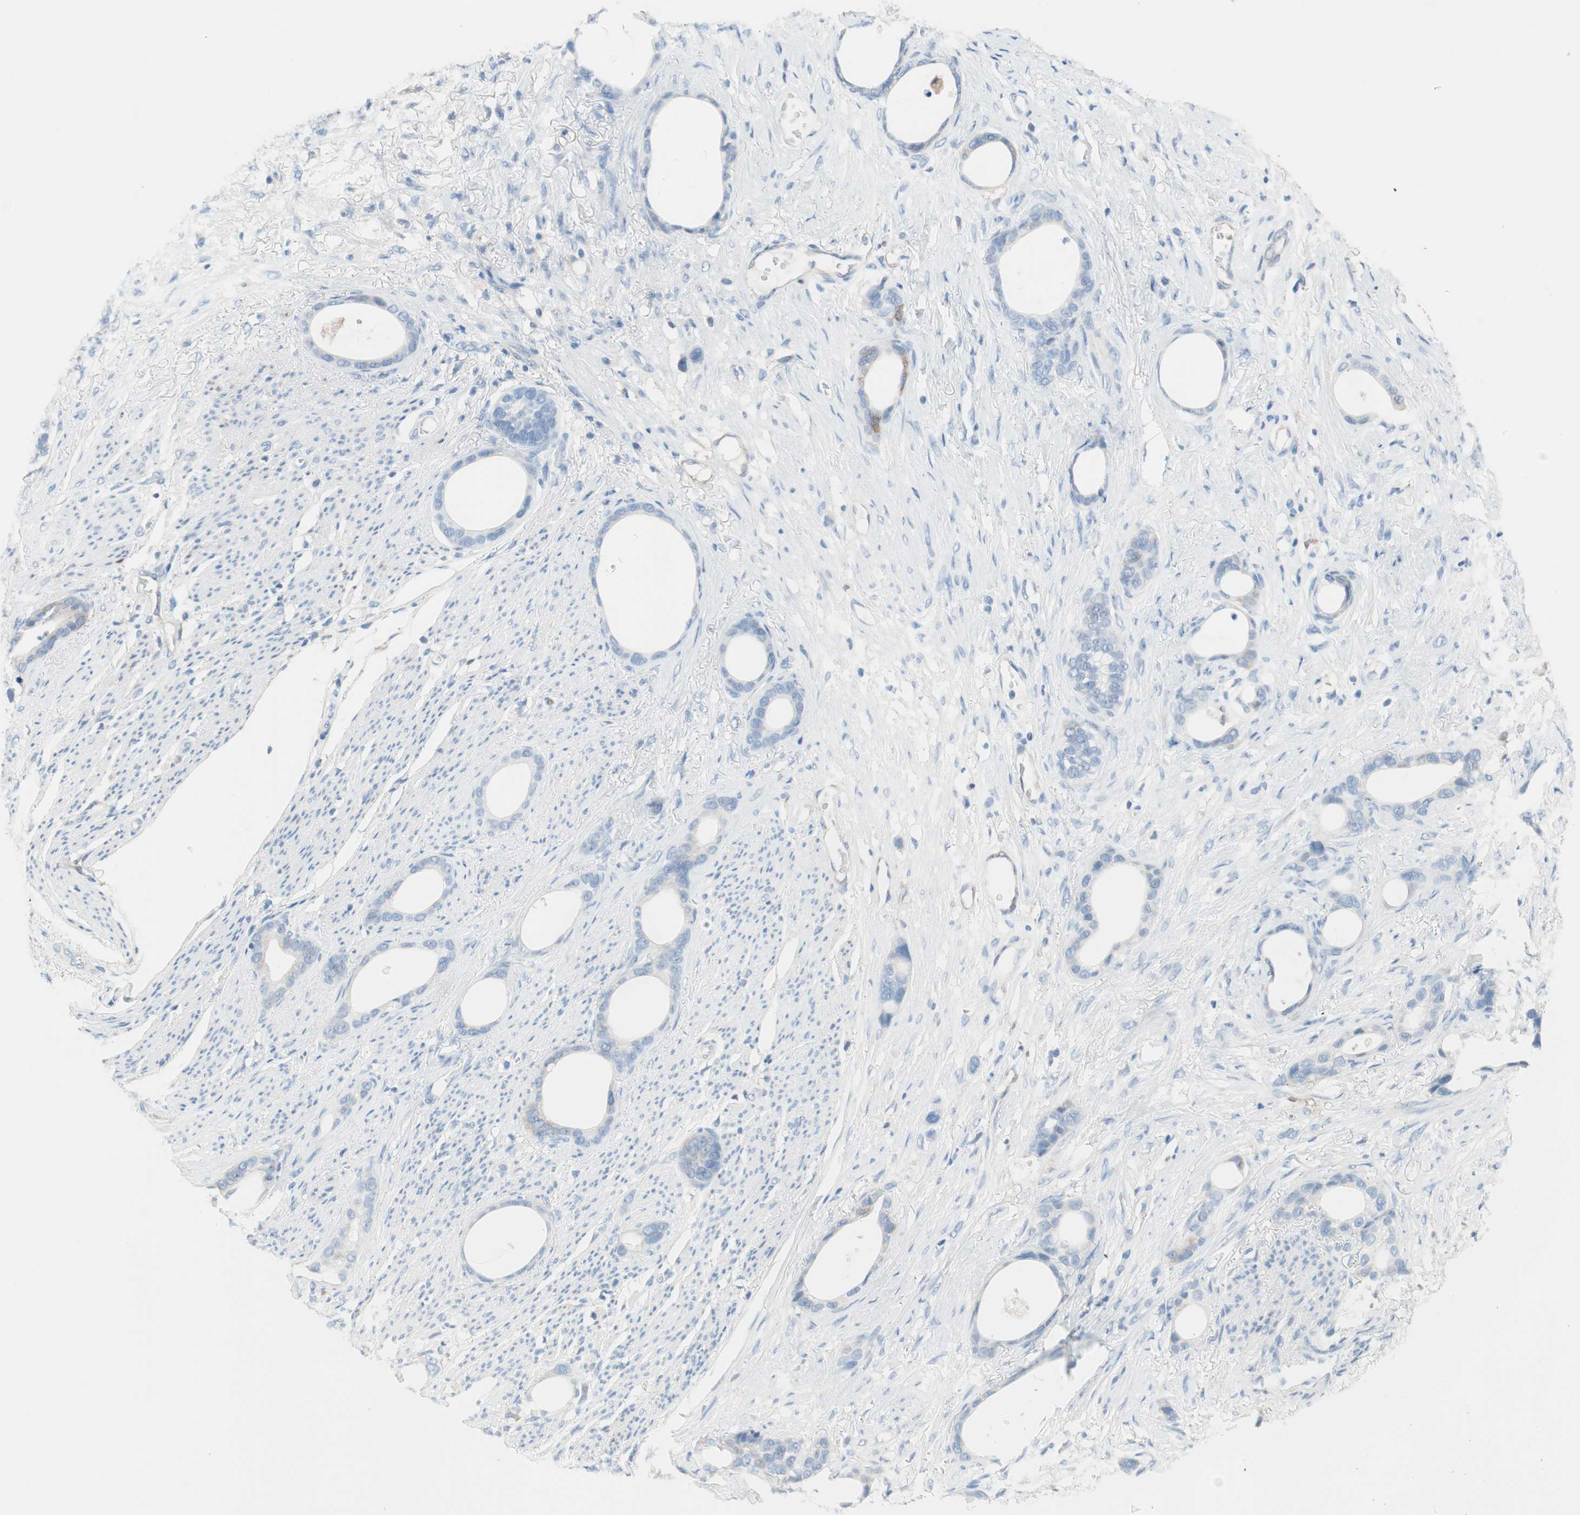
{"staining": {"intensity": "negative", "quantity": "none", "location": "none"}, "tissue": "stomach cancer", "cell_type": "Tumor cells", "image_type": "cancer", "snomed": [{"axis": "morphology", "description": "Adenocarcinoma, NOS"}, {"axis": "topography", "description": "Stomach"}], "caption": "Immunohistochemistry (IHC) micrograph of human stomach adenocarcinoma stained for a protein (brown), which displays no staining in tumor cells.", "gene": "GLUL", "patient": {"sex": "female", "age": 75}}